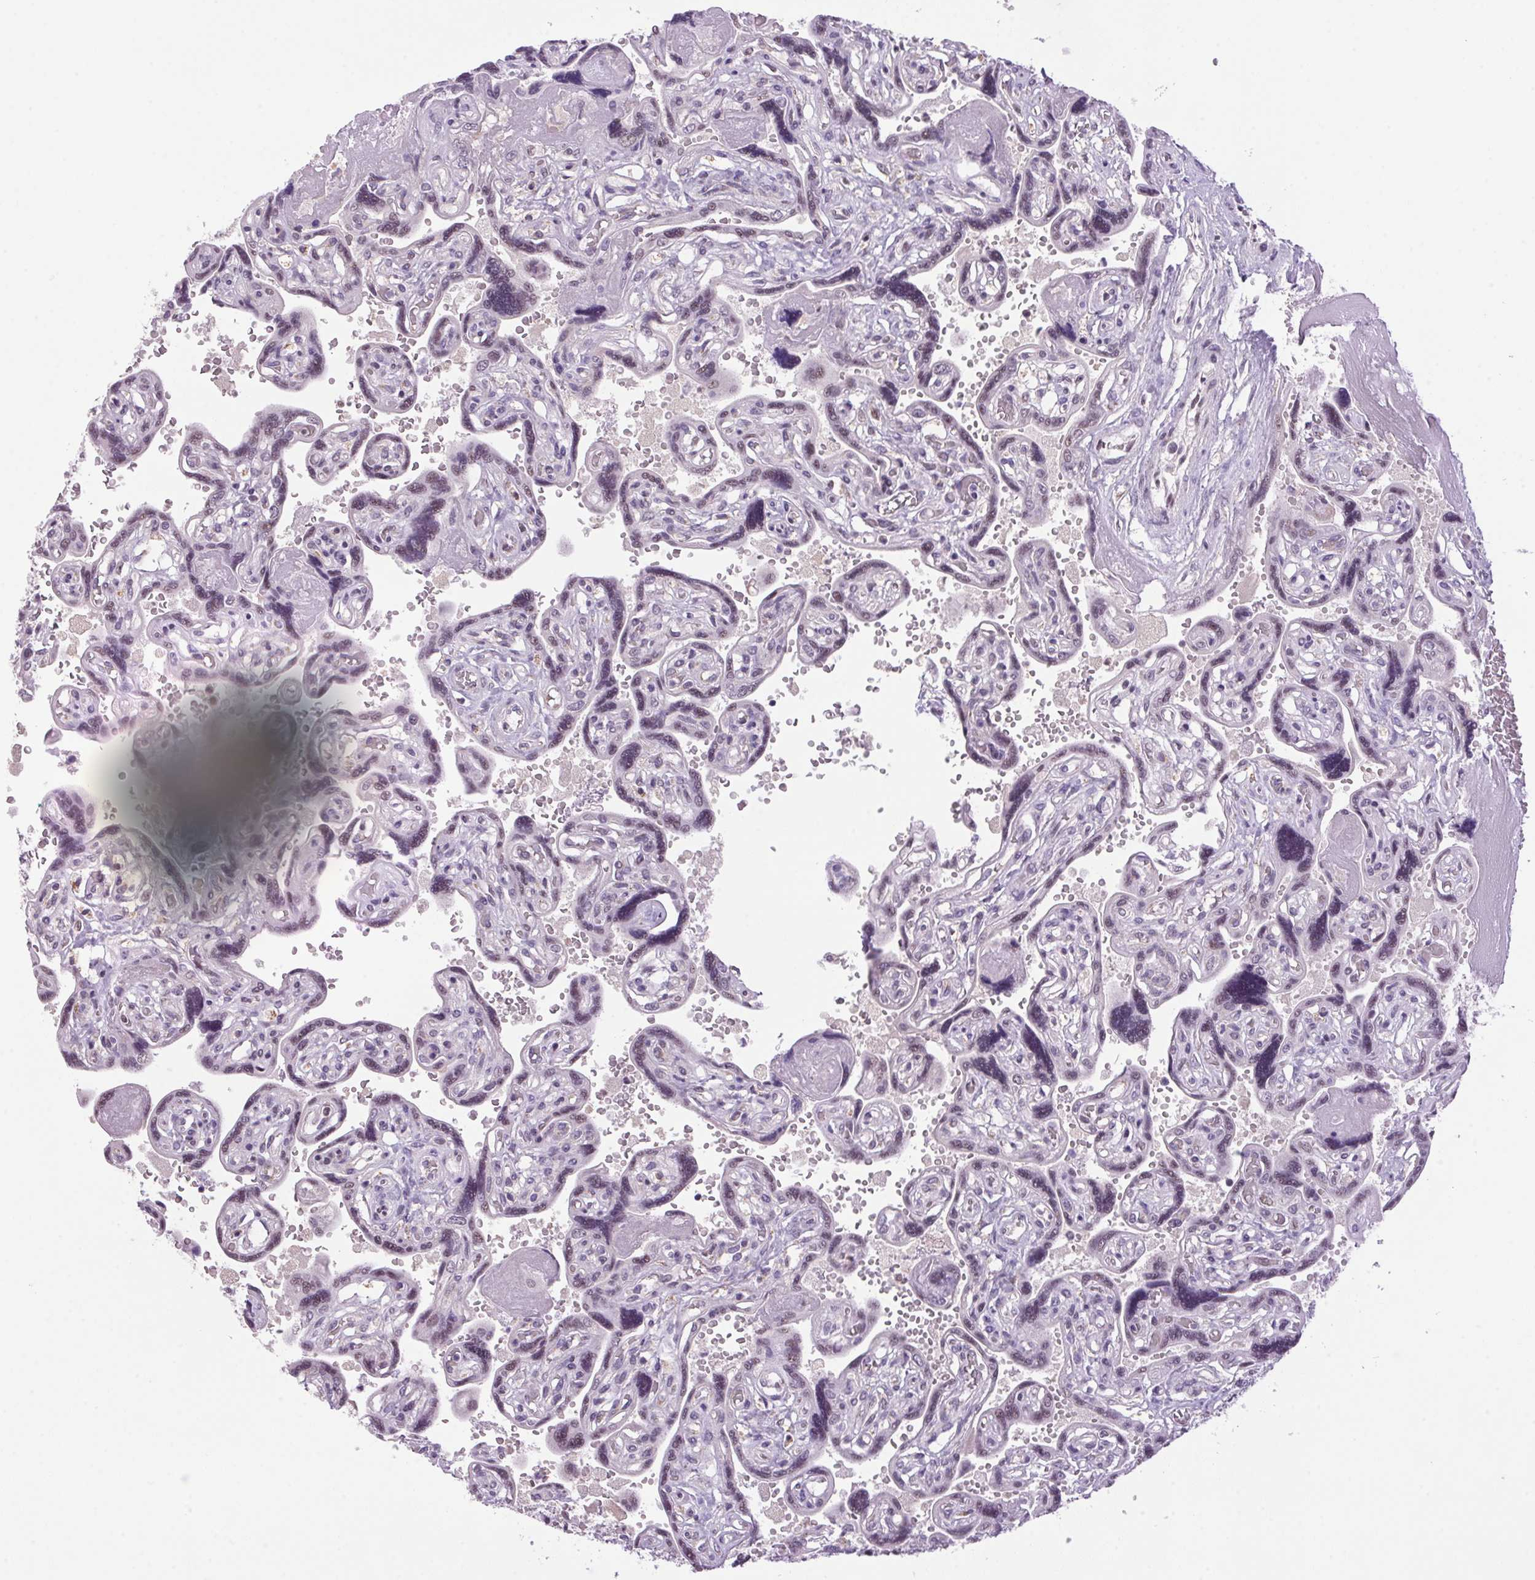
{"staining": {"intensity": "weak", "quantity": "25%-75%", "location": "cytoplasmic/membranous,nuclear"}, "tissue": "placenta", "cell_type": "Decidual cells", "image_type": "normal", "snomed": [{"axis": "morphology", "description": "Normal tissue, NOS"}, {"axis": "topography", "description": "Placenta"}], "caption": "An IHC photomicrograph of normal tissue is shown. Protein staining in brown highlights weak cytoplasmic/membranous,nuclear positivity in placenta within decidual cells. The staining is performed using DAB brown chromogen to label protein expression. The nuclei are counter-stained blue using hematoxylin.", "gene": "AKR1E2", "patient": {"sex": "female", "age": 32}}